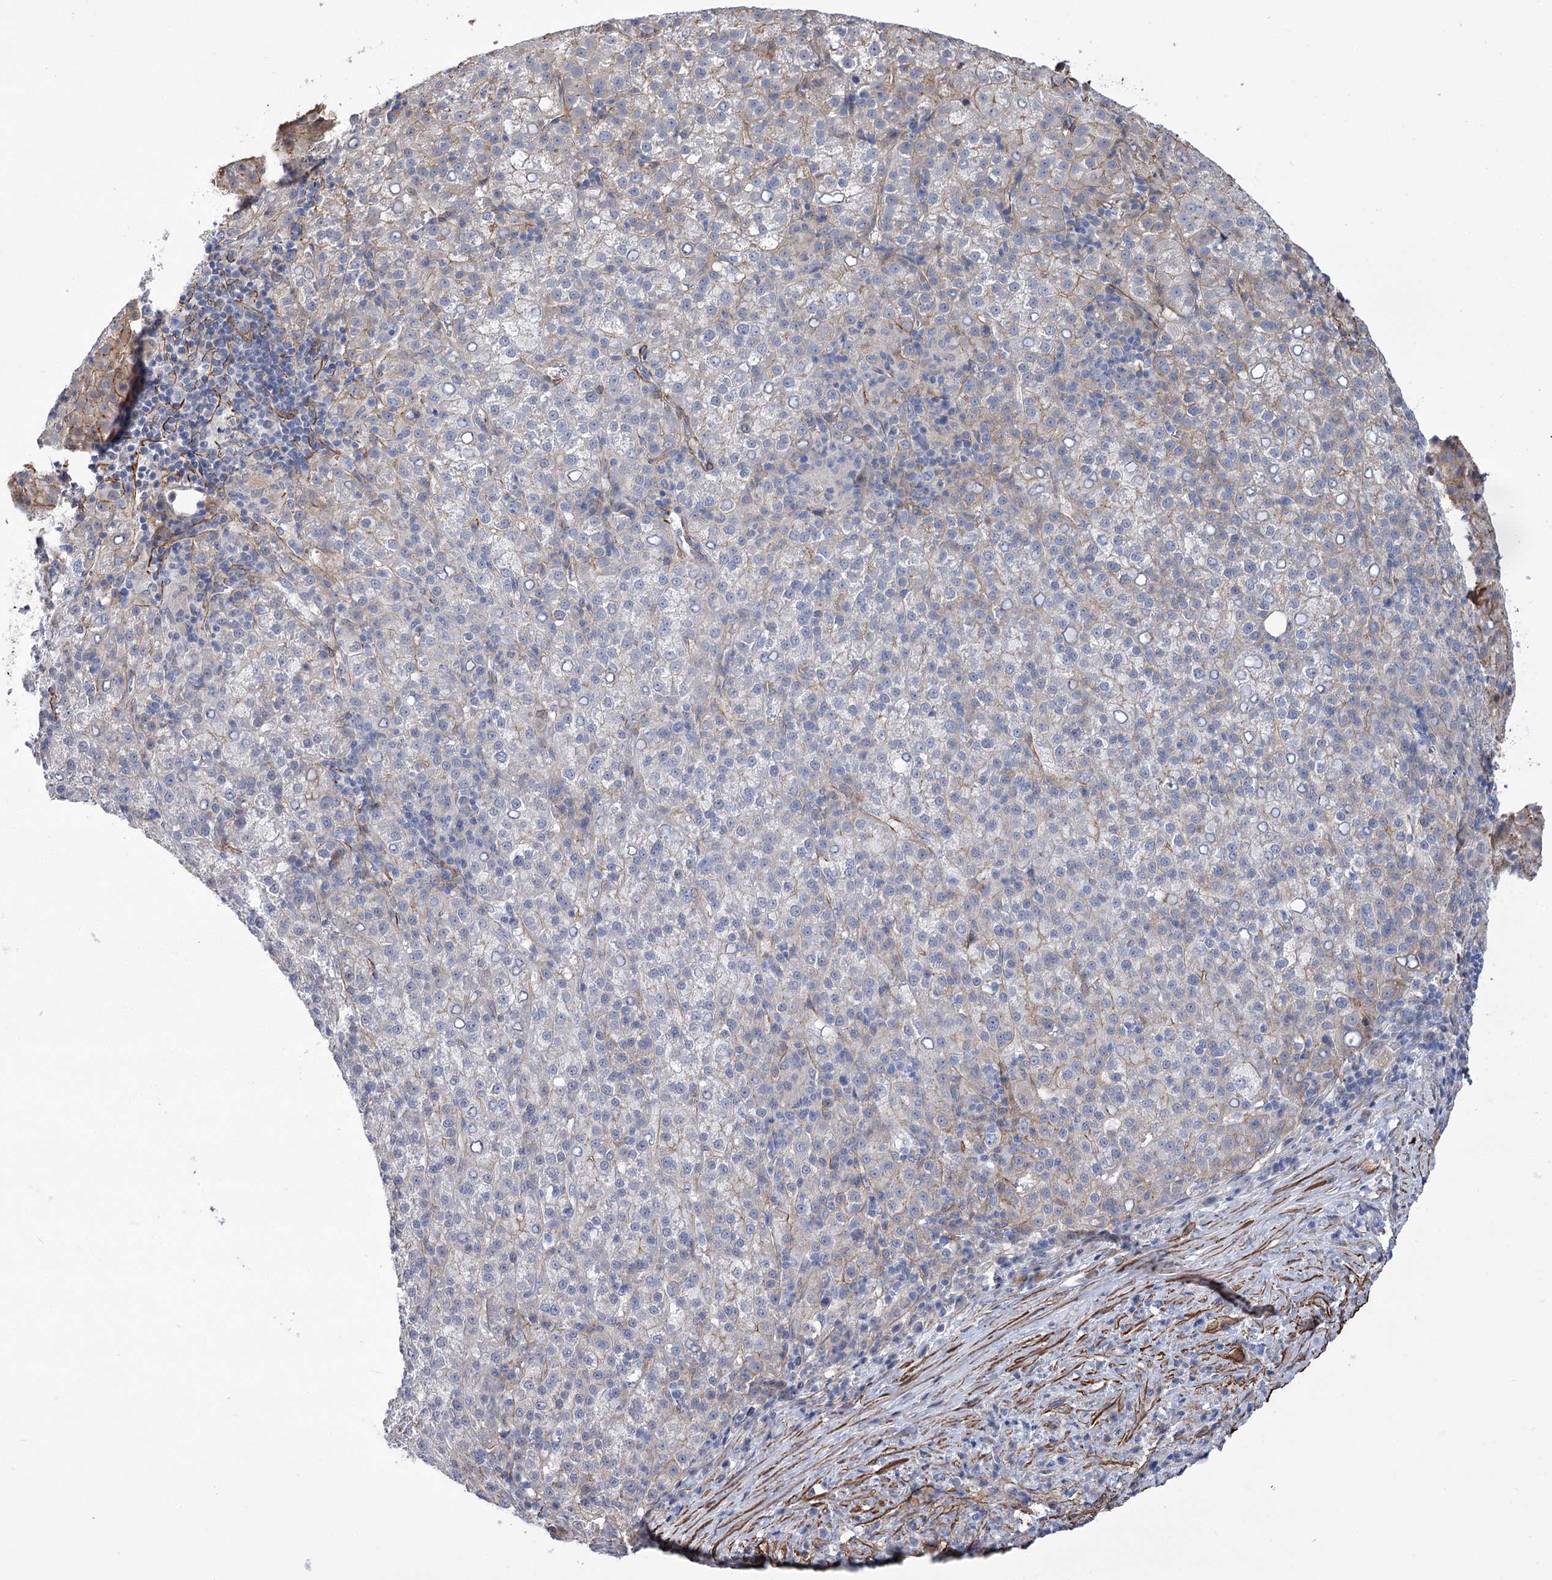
{"staining": {"intensity": "weak", "quantity": "<25%", "location": "cytoplasmic/membranous"}, "tissue": "liver cancer", "cell_type": "Tumor cells", "image_type": "cancer", "snomed": [{"axis": "morphology", "description": "Carcinoma, Hepatocellular, NOS"}, {"axis": "topography", "description": "Liver"}], "caption": "Tumor cells show no significant positivity in liver cancer.", "gene": "WASHC3", "patient": {"sex": "female", "age": 58}}